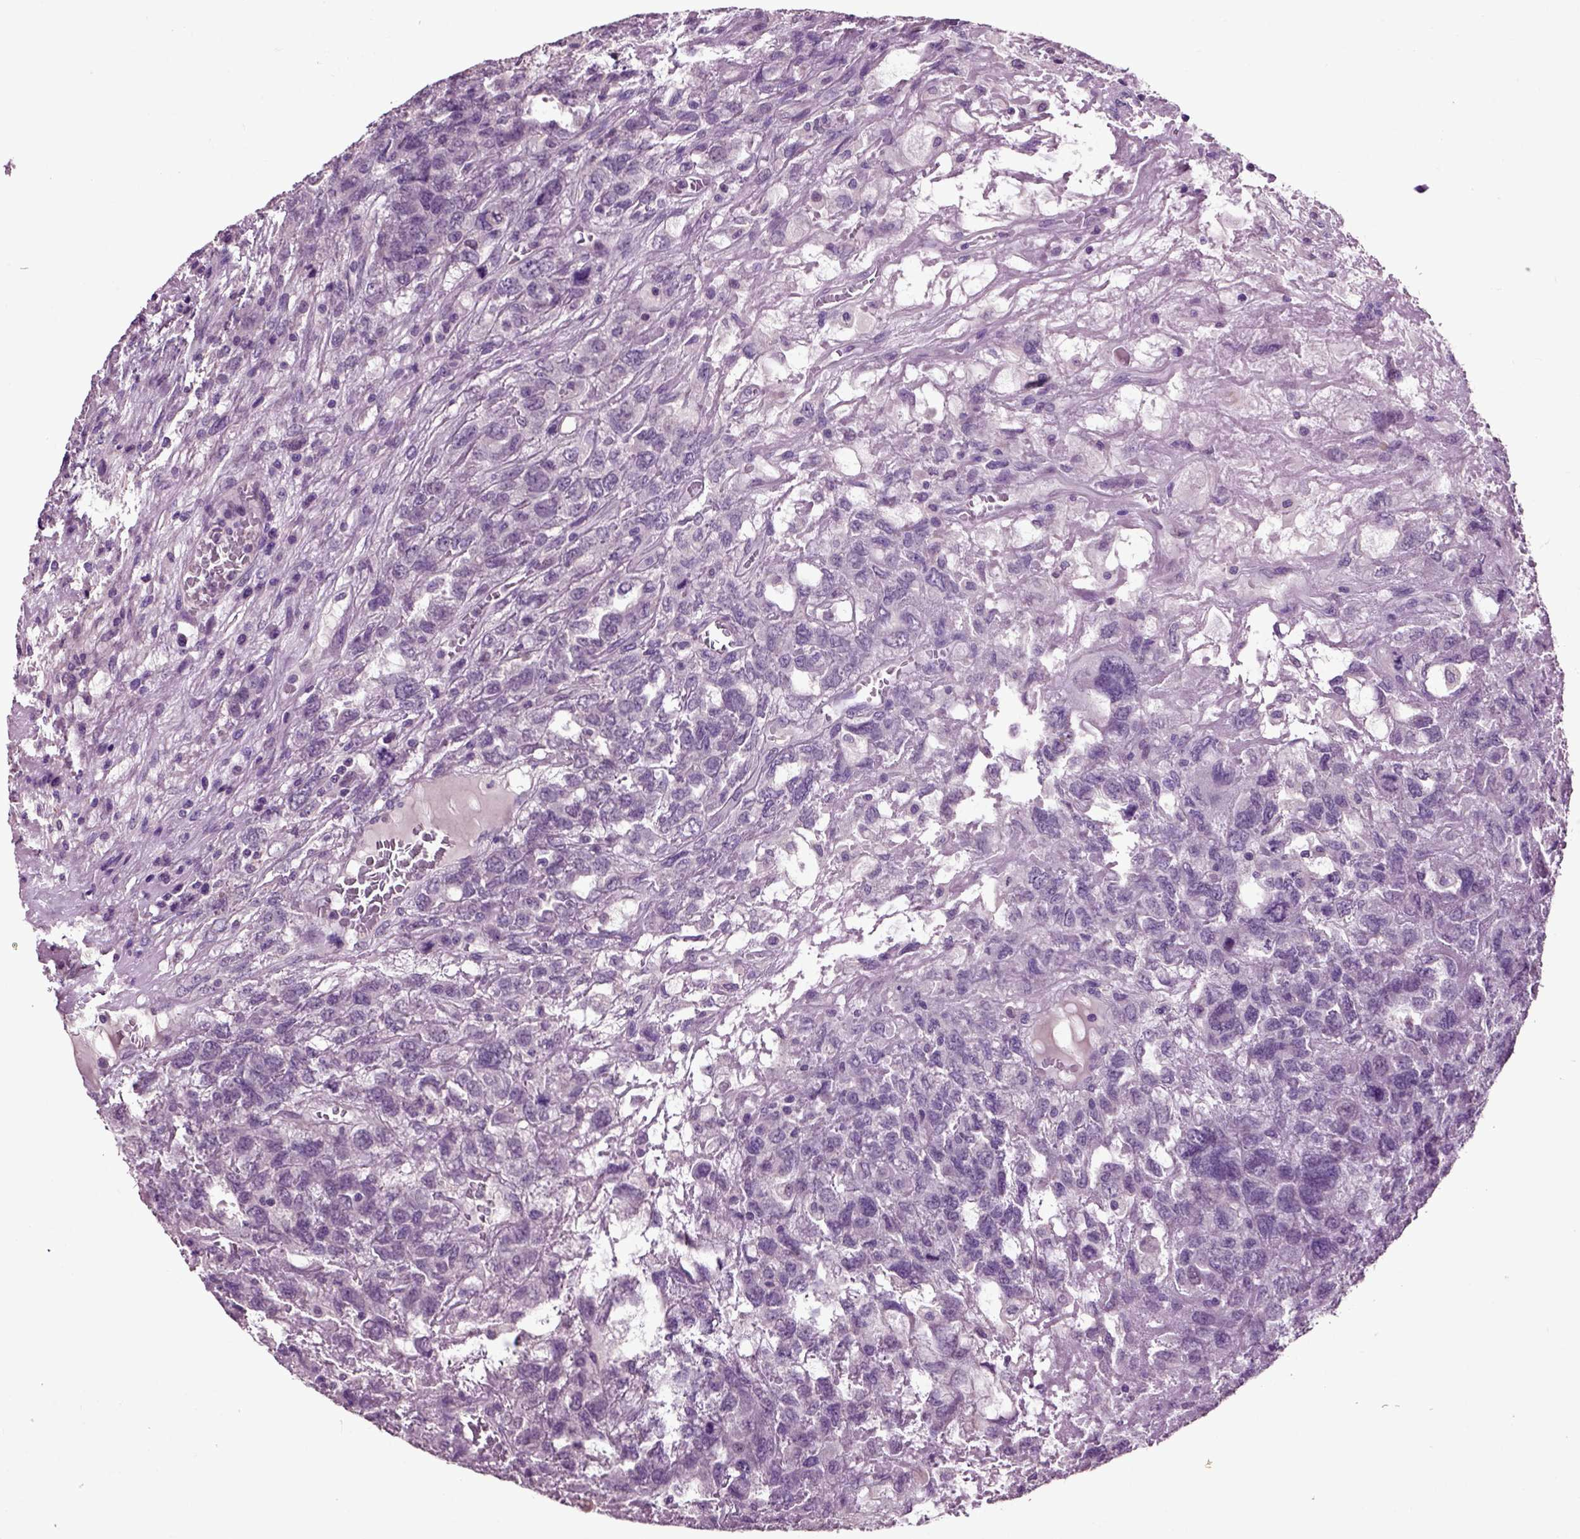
{"staining": {"intensity": "negative", "quantity": "none", "location": "none"}, "tissue": "testis cancer", "cell_type": "Tumor cells", "image_type": "cancer", "snomed": [{"axis": "morphology", "description": "Seminoma, NOS"}, {"axis": "topography", "description": "Testis"}], "caption": "This is an immunohistochemistry histopathology image of human testis cancer. There is no staining in tumor cells.", "gene": "CRHR1", "patient": {"sex": "male", "age": 52}}